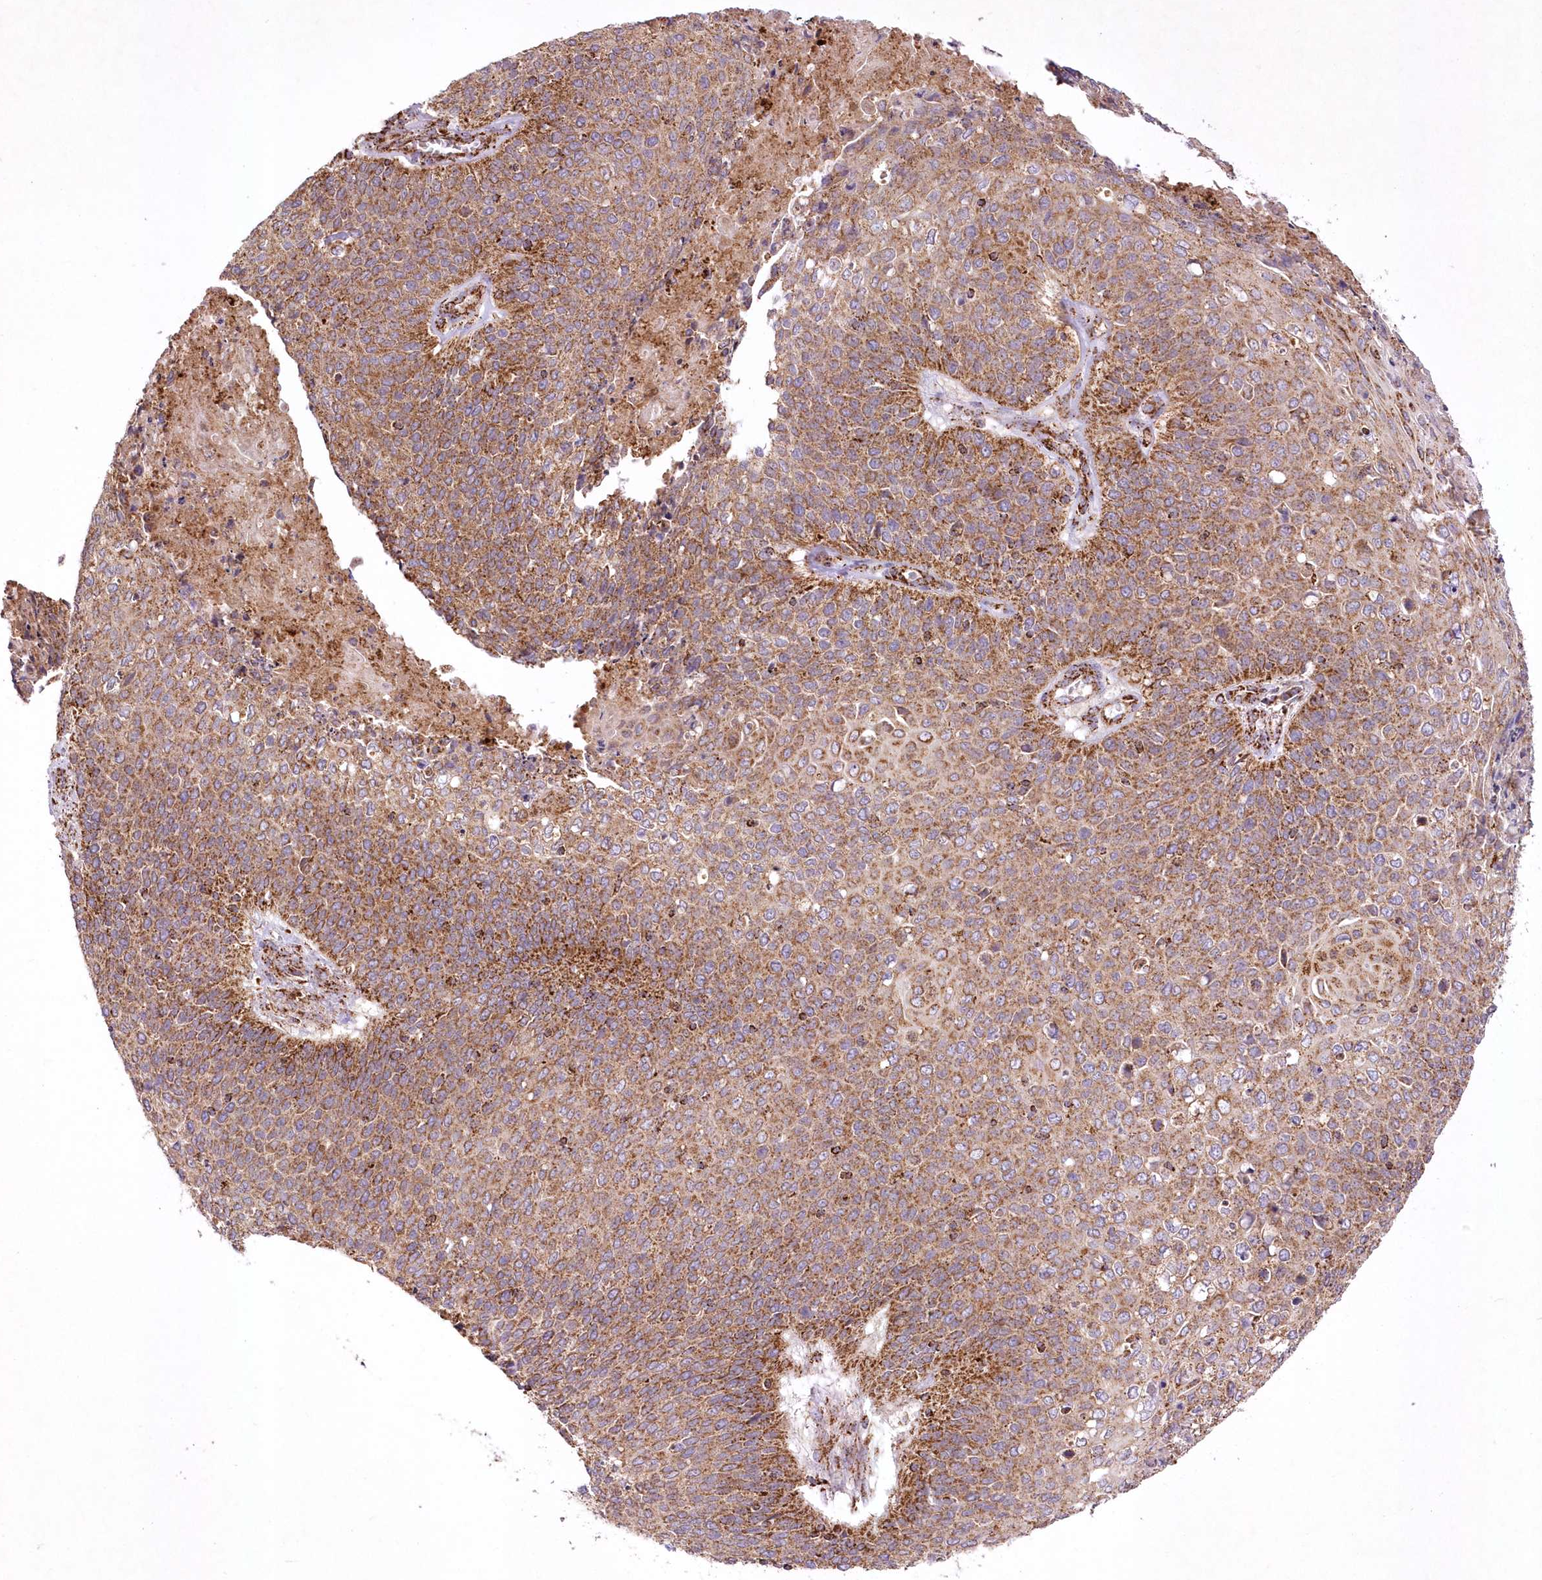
{"staining": {"intensity": "moderate", "quantity": ">75%", "location": "cytoplasmic/membranous"}, "tissue": "cervical cancer", "cell_type": "Tumor cells", "image_type": "cancer", "snomed": [{"axis": "morphology", "description": "Squamous cell carcinoma, NOS"}, {"axis": "topography", "description": "Cervix"}], "caption": "The micrograph displays staining of squamous cell carcinoma (cervical), revealing moderate cytoplasmic/membranous protein expression (brown color) within tumor cells.", "gene": "ASNSD1", "patient": {"sex": "female", "age": 39}}